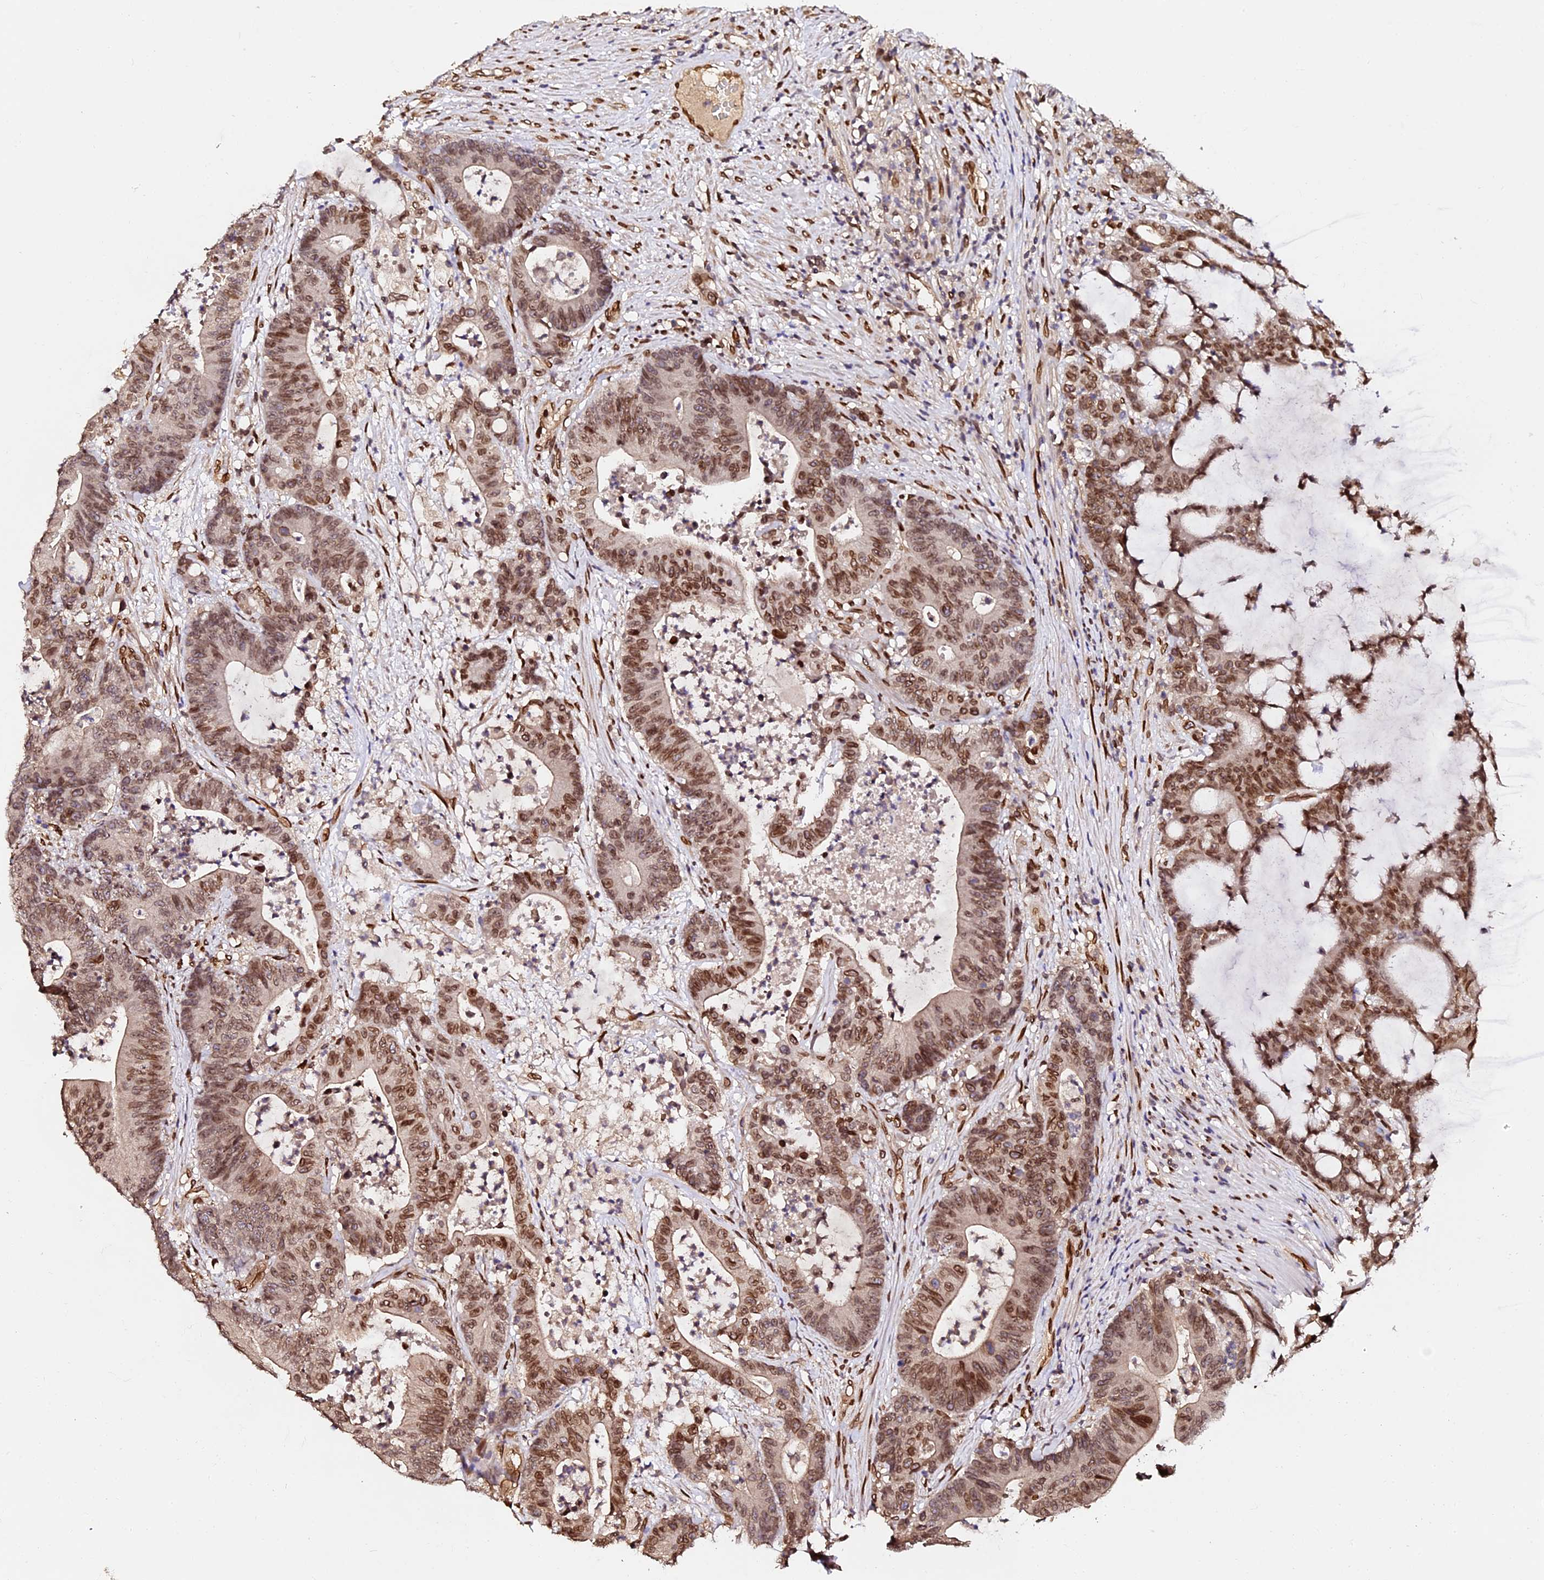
{"staining": {"intensity": "moderate", "quantity": ">75%", "location": "cytoplasmic/membranous,nuclear"}, "tissue": "colorectal cancer", "cell_type": "Tumor cells", "image_type": "cancer", "snomed": [{"axis": "morphology", "description": "Adenocarcinoma, NOS"}, {"axis": "topography", "description": "Colon"}], "caption": "Adenocarcinoma (colorectal) tissue reveals moderate cytoplasmic/membranous and nuclear expression in approximately >75% of tumor cells", "gene": "ANAPC5", "patient": {"sex": "female", "age": 84}}